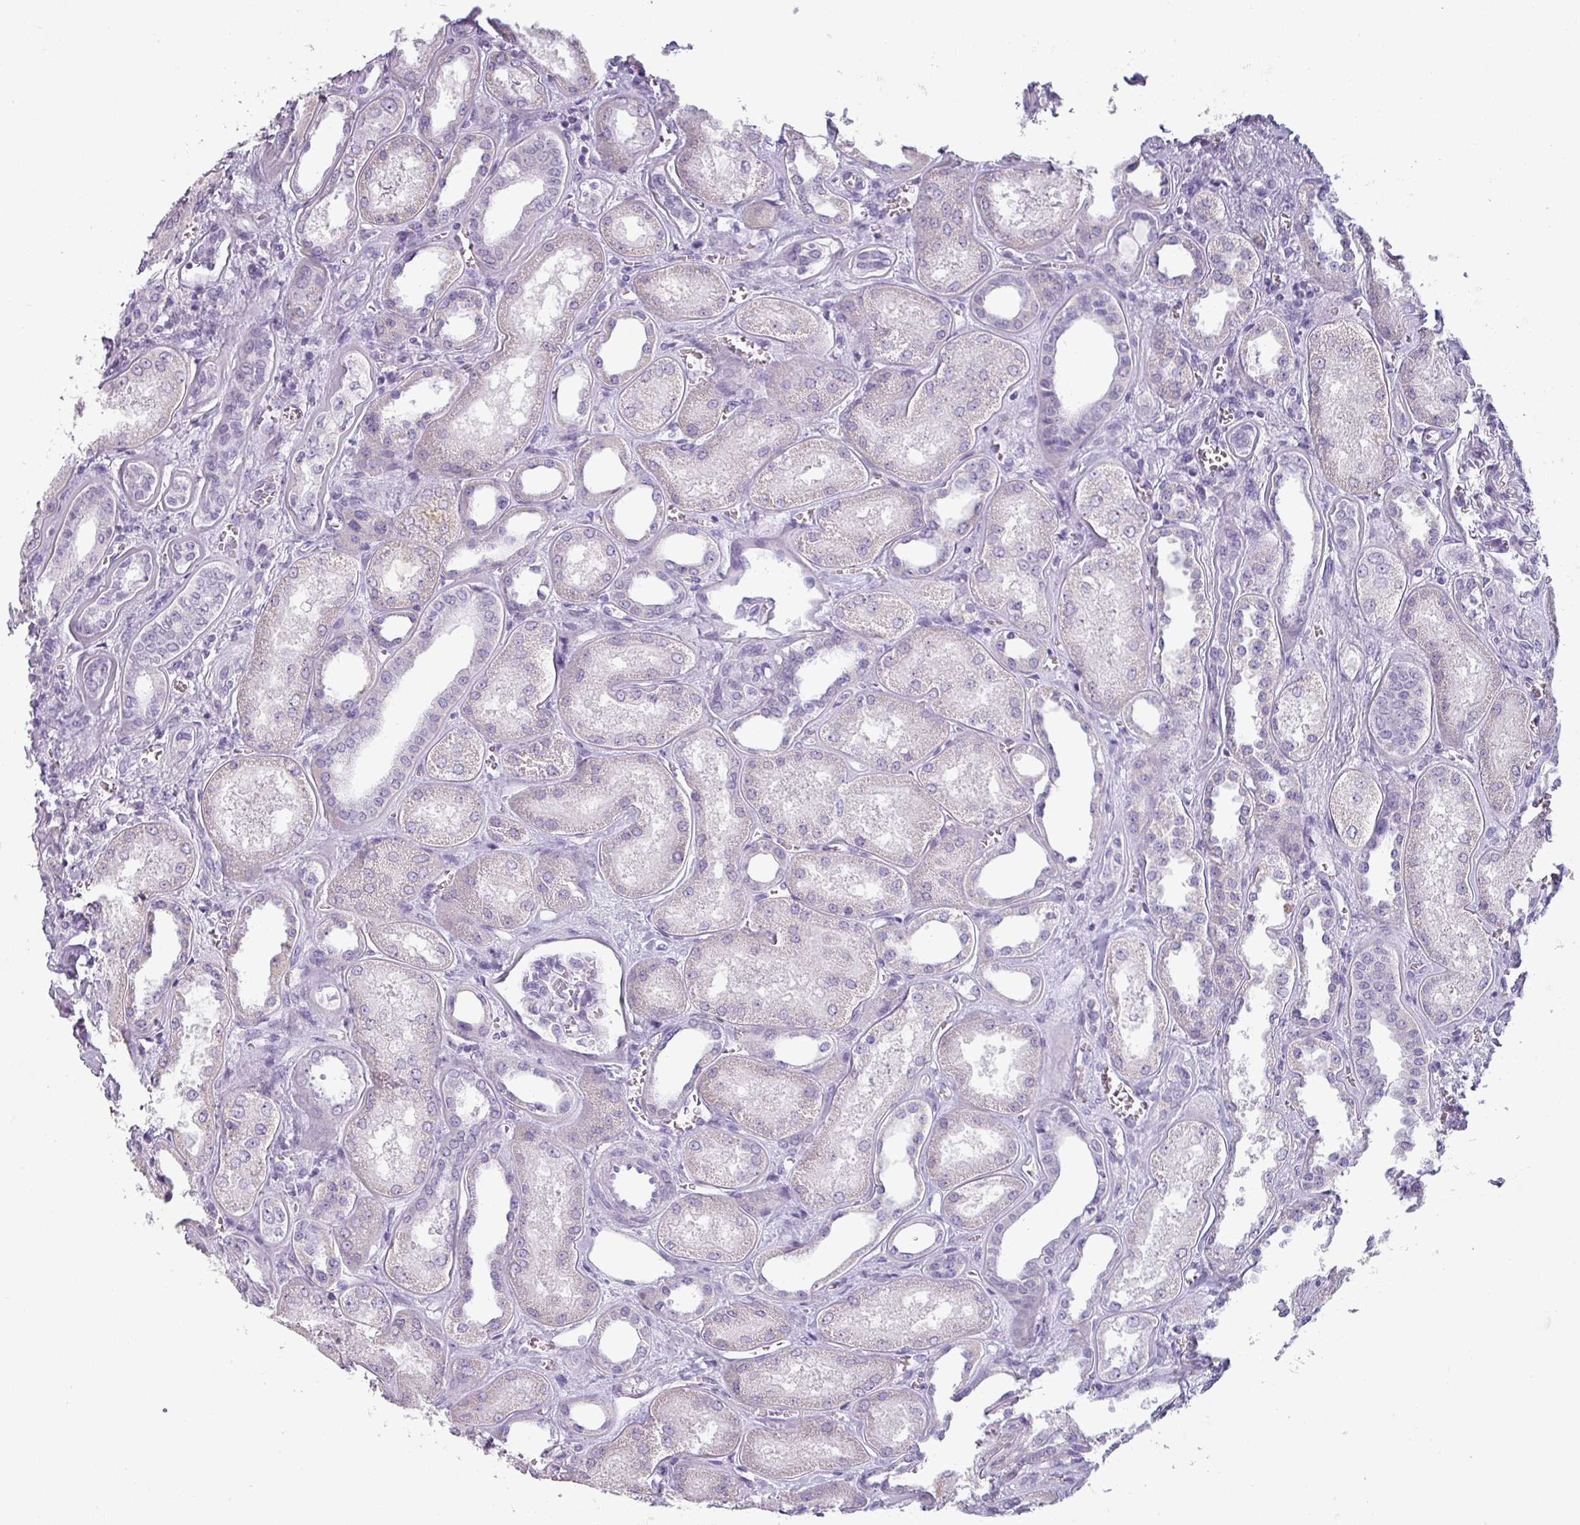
{"staining": {"intensity": "negative", "quantity": "none", "location": "none"}, "tissue": "kidney", "cell_type": "Cells in glomeruli", "image_type": "normal", "snomed": [{"axis": "morphology", "description": "Normal tissue, NOS"}, {"axis": "morphology", "description": "Adenocarcinoma, NOS"}, {"axis": "topography", "description": "Kidney"}], "caption": "DAB (3,3'-diaminobenzidine) immunohistochemical staining of benign human kidney displays no significant staining in cells in glomeruli. (DAB (3,3'-diaminobenzidine) immunohistochemistry (IHC) with hematoxylin counter stain).", "gene": "SFTPA1", "patient": {"sex": "female", "age": 68}}